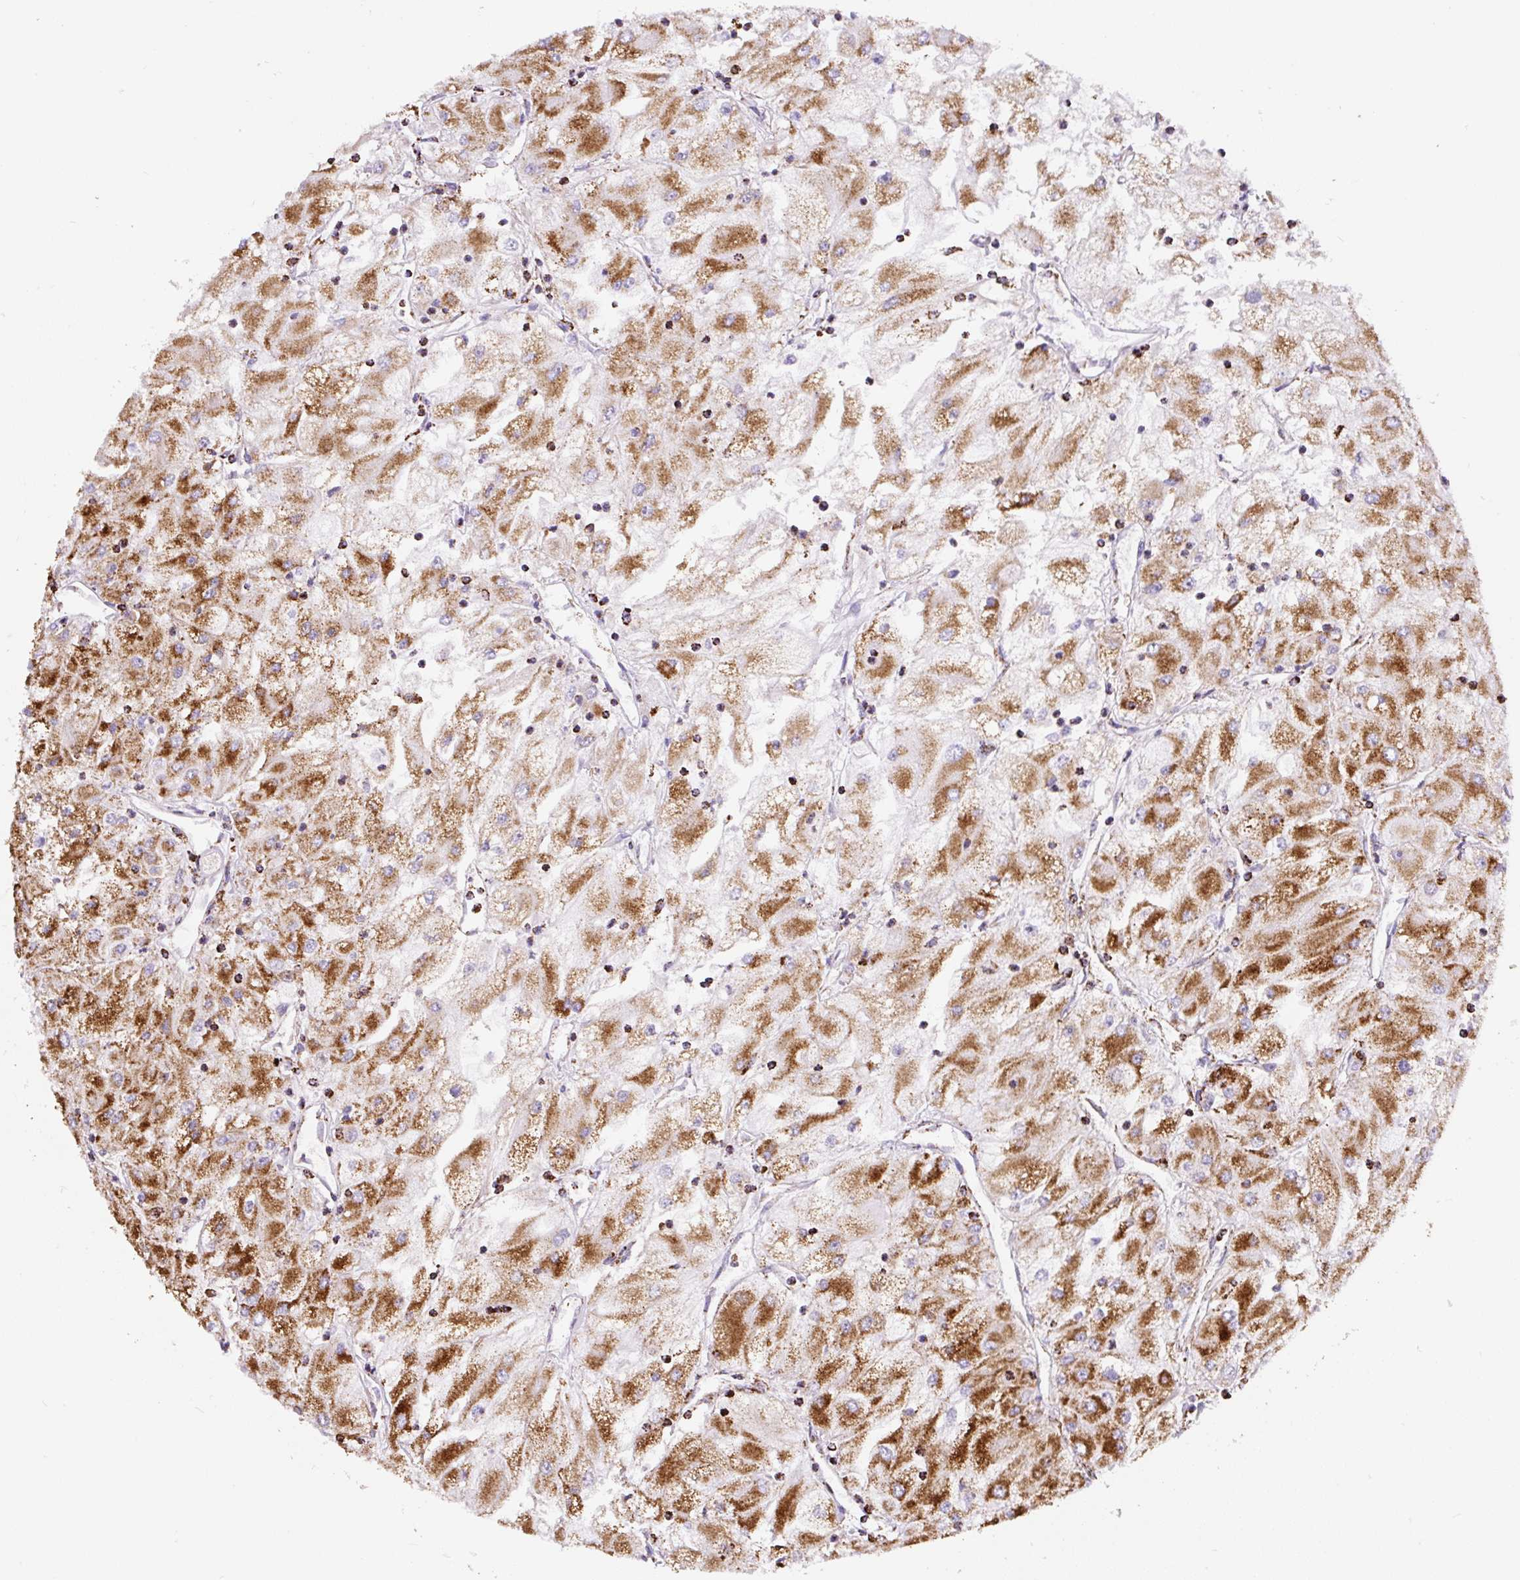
{"staining": {"intensity": "strong", "quantity": ">75%", "location": "cytoplasmic/membranous"}, "tissue": "renal cancer", "cell_type": "Tumor cells", "image_type": "cancer", "snomed": [{"axis": "morphology", "description": "Adenocarcinoma, NOS"}, {"axis": "topography", "description": "Kidney"}], "caption": "Human renal adenocarcinoma stained with a brown dye demonstrates strong cytoplasmic/membranous positive staining in approximately >75% of tumor cells.", "gene": "ATP5F1A", "patient": {"sex": "male", "age": 80}}